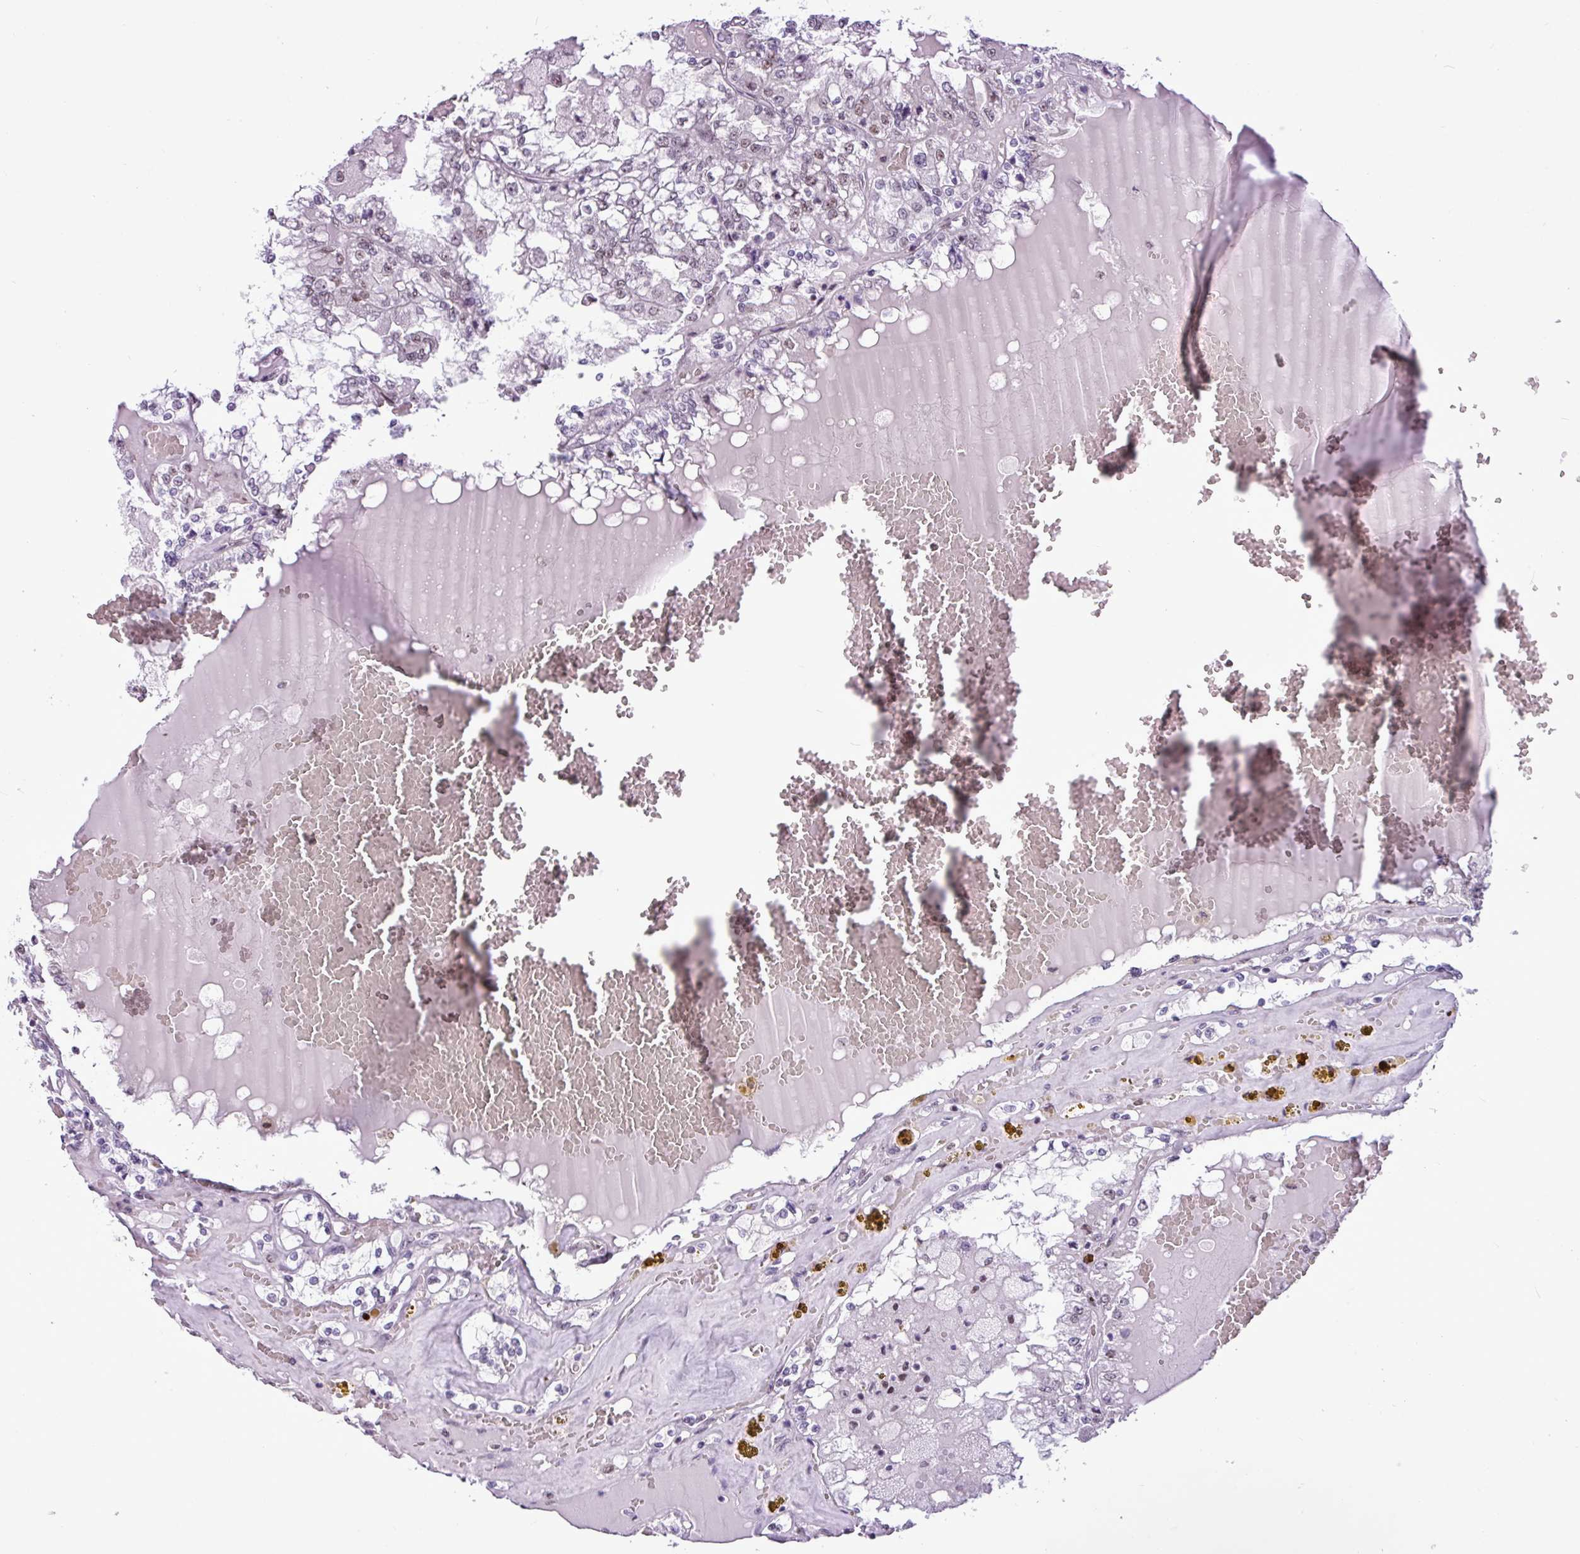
{"staining": {"intensity": "weak", "quantity": "<25%", "location": "nuclear"}, "tissue": "renal cancer", "cell_type": "Tumor cells", "image_type": "cancer", "snomed": [{"axis": "morphology", "description": "Adenocarcinoma, NOS"}, {"axis": "topography", "description": "Kidney"}], "caption": "Immunohistochemical staining of human renal adenocarcinoma reveals no significant staining in tumor cells. The staining is performed using DAB (3,3'-diaminobenzidine) brown chromogen with nuclei counter-stained in using hematoxylin.", "gene": "UTP18", "patient": {"sex": "female", "age": 56}}